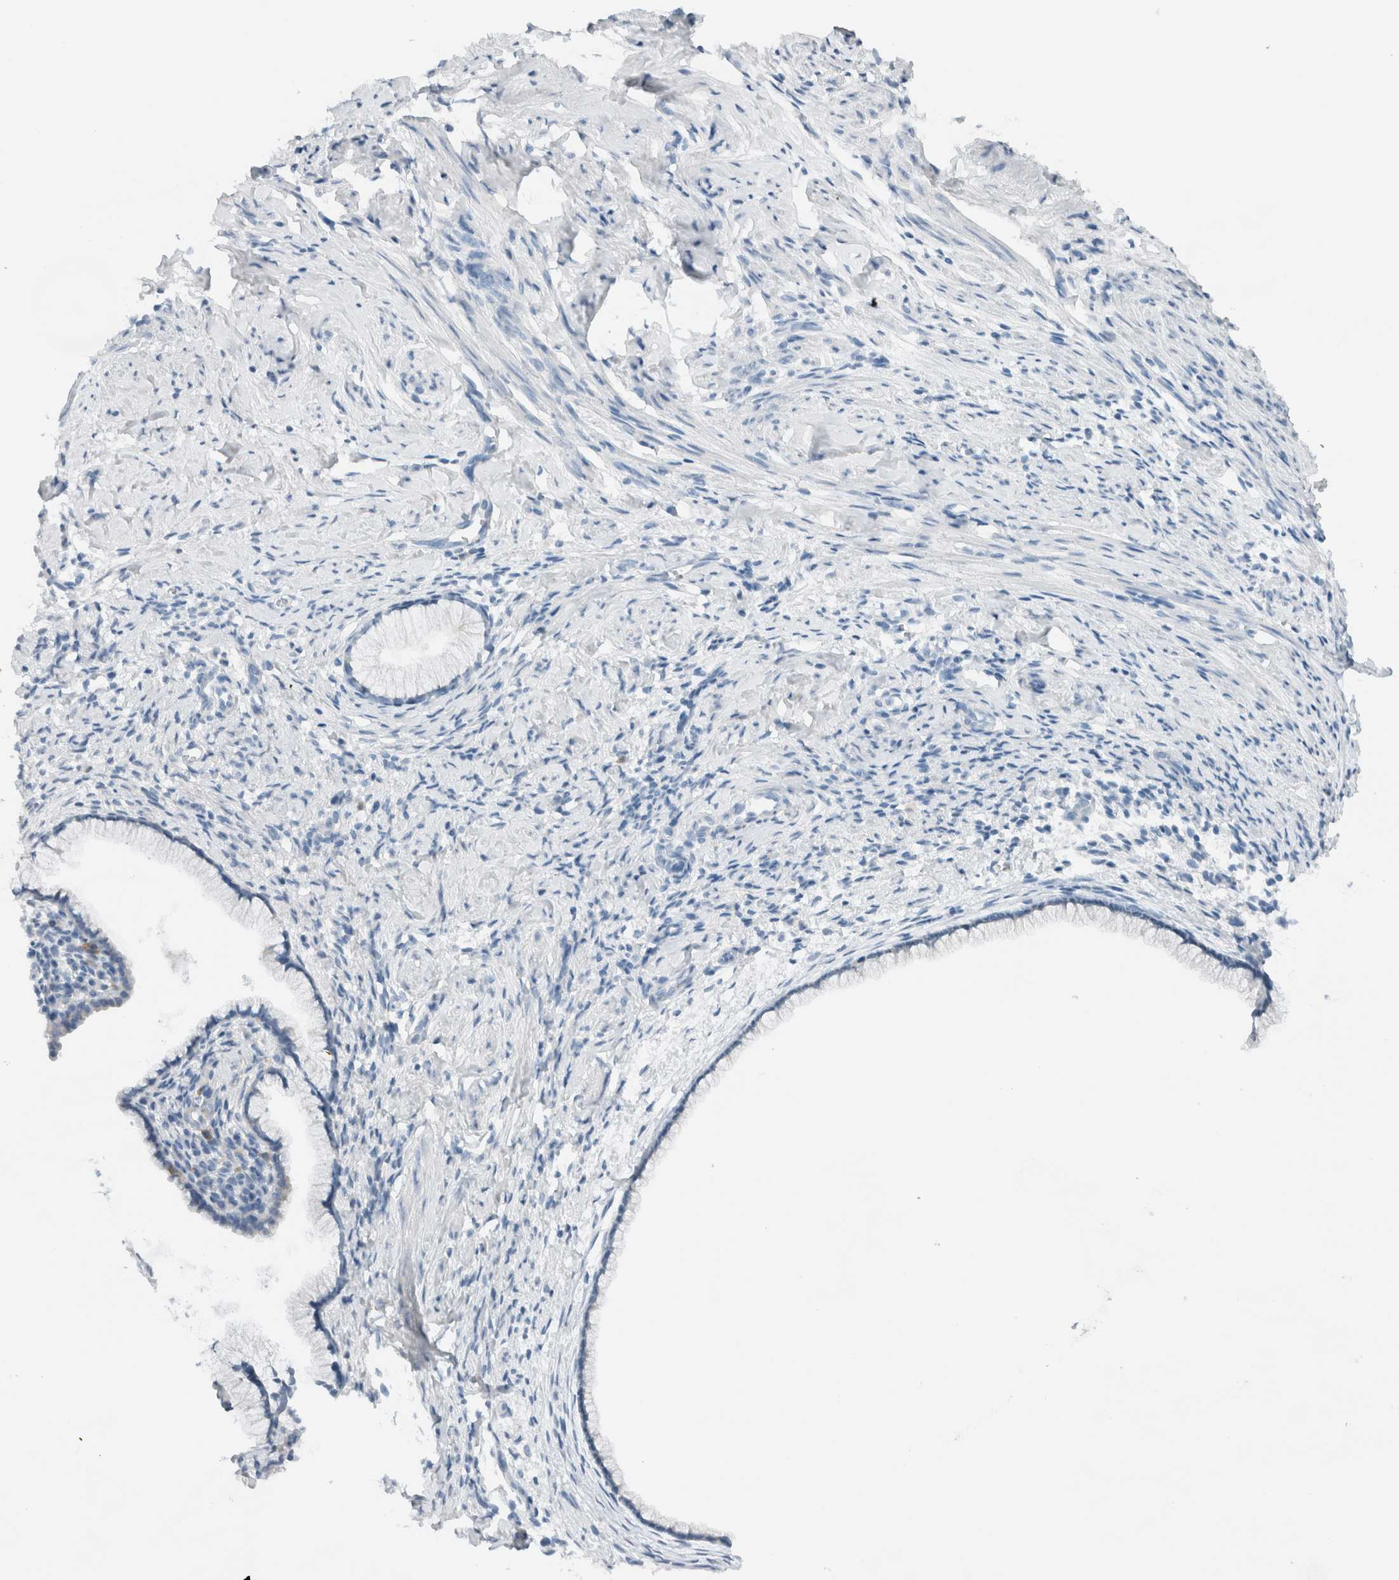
{"staining": {"intensity": "negative", "quantity": "none", "location": "none"}, "tissue": "cervix", "cell_type": "Glandular cells", "image_type": "normal", "snomed": [{"axis": "morphology", "description": "Normal tissue, NOS"}, {"axis": "topography", "description": "Cervix"}], "caption": "Histopathology image shows no significant protein positivity in glandular cells of unremarkable cervix. The staining was performed using DAB (3,3'-diaminobenzidine) to visualize the protein expression in brown, while the nuclei were stained in blue with hematoxylin (Magnification: 20x).", "gene": "DUOX1", "patient": {"sex": "female", "age": 75}}